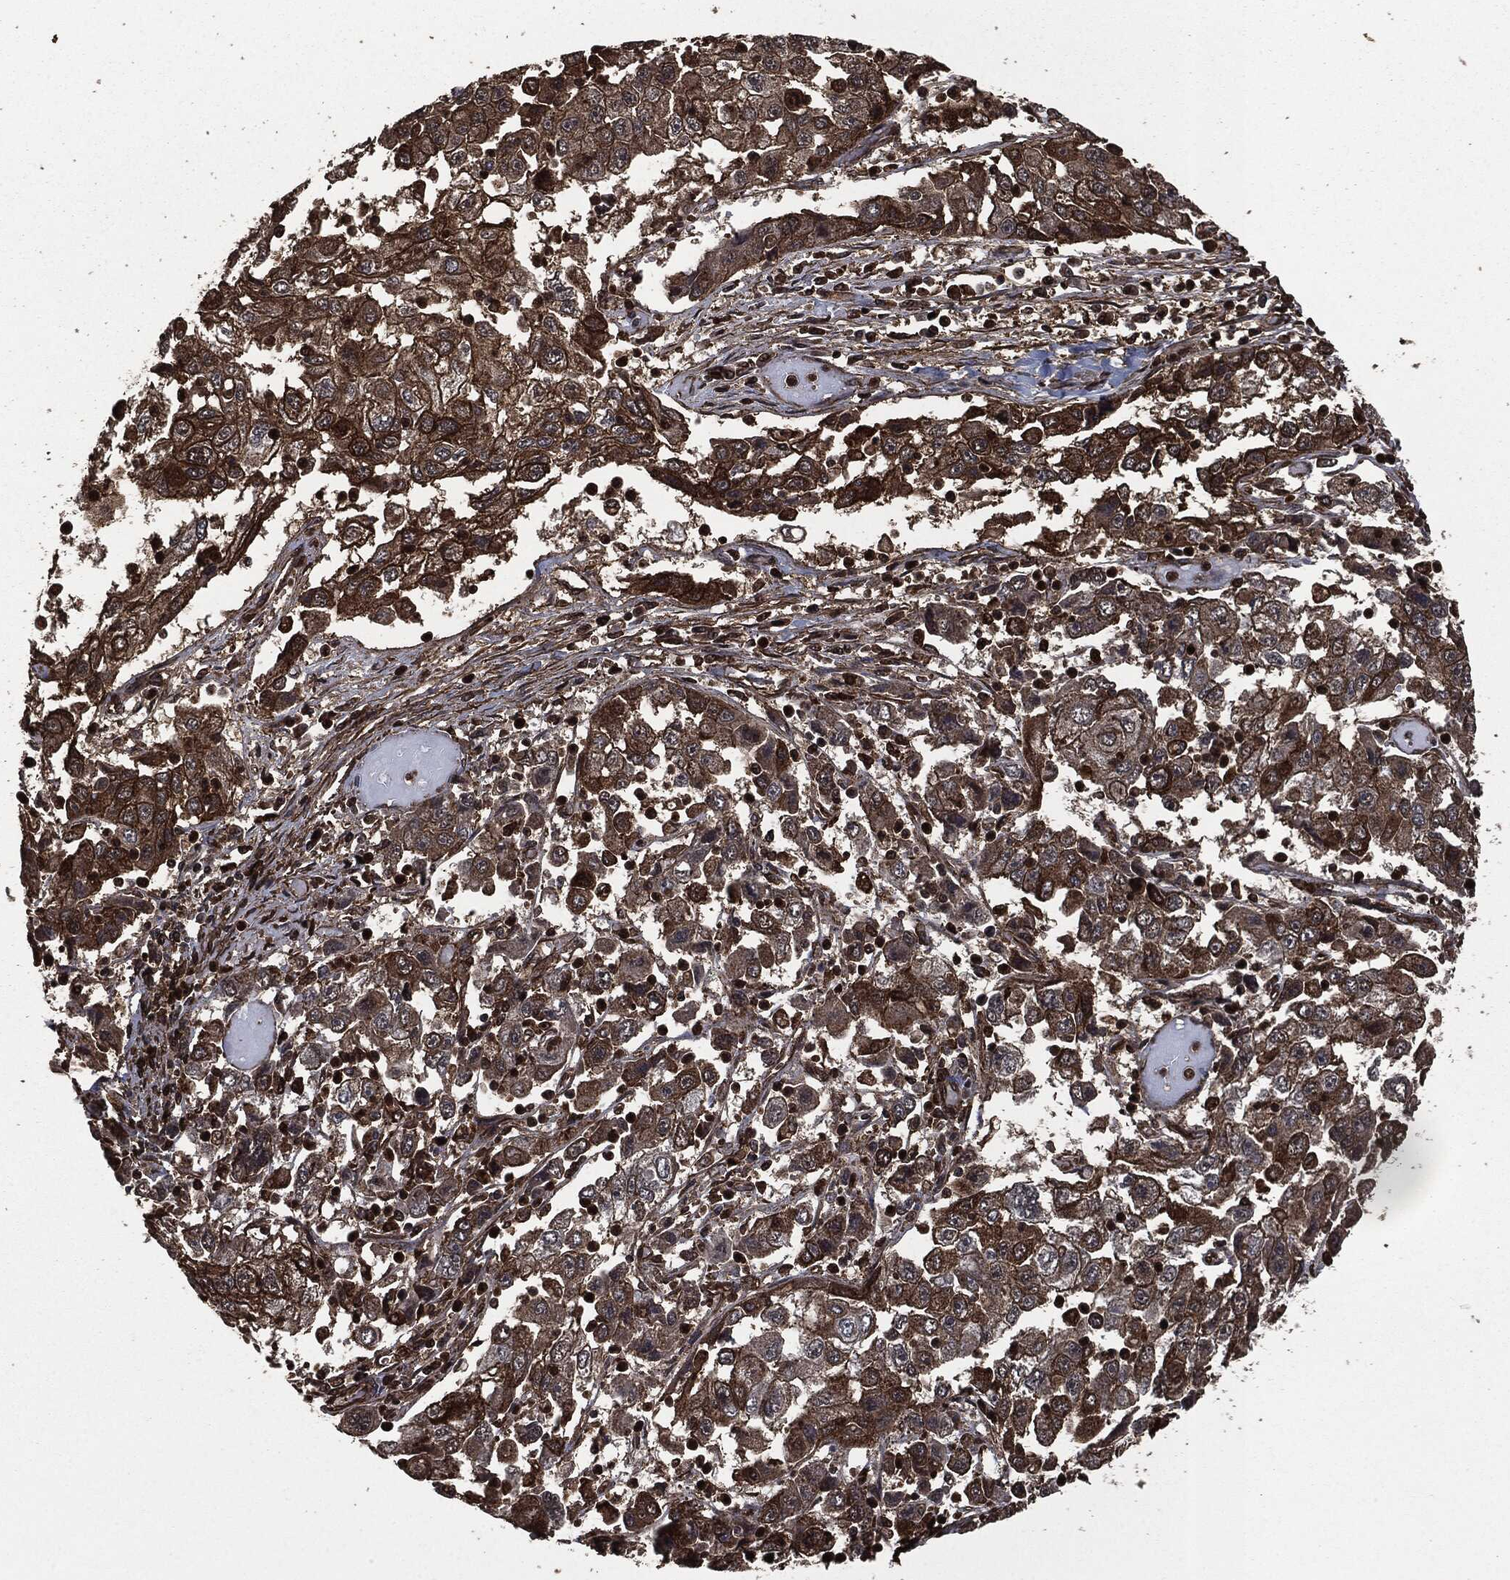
{"staining": {"intensity": "strong", "quantity": ">75%", "location": "cytoplasmic/membranous"}, "tissue": "cervical cancer", "cell_type": "Tumor cells", "image_type": "cancer", "snomed": [{"axis": "morphology", "description": "Squamous cell carcinoma, NOS"}, {"axis": "topography", "description": "Cervix"}], "caption": "The photomicrograph displays immunohistochemical staining of squamous cell carcinoma (cervical). There is strong cytoplasmic/membranous staining is present in approximately >75% of tumor cells.", "gene": "HRAS", "patient": {"sex": "female", "age": 36}}